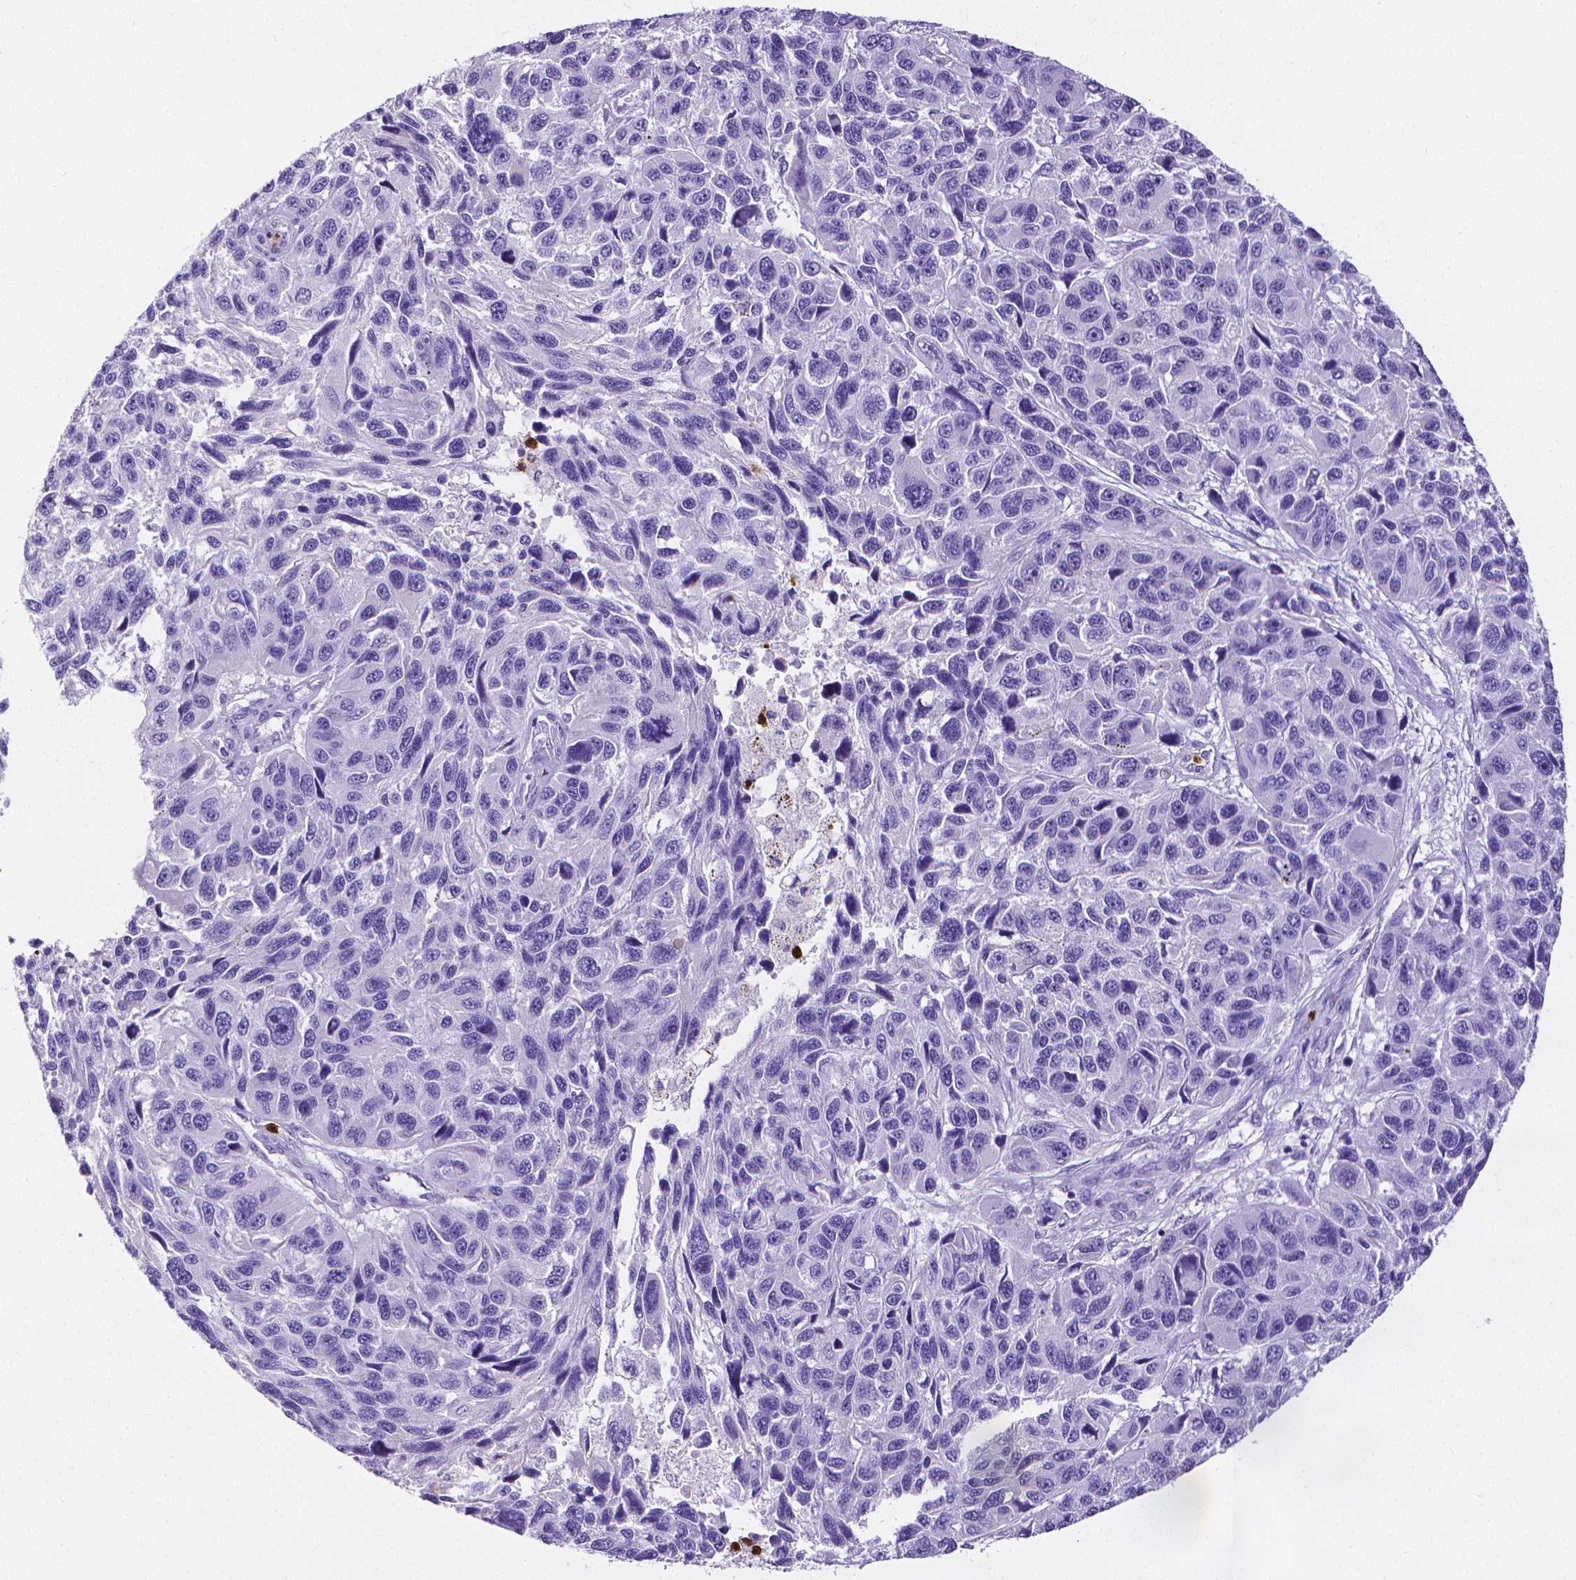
{"staining": {"intensity": "negative", "quantity": "none", "location": "none"}, "tissue": "melanoma", "cell_type": "Tumor cells", "image_type": "cancer", "snomed": [{"axis": "morphology", "description": "Malignant melanoma, NOS"}, {"axis": "topography", "description": "Skin"}], "caption": "Histopathology image shows no protein expression in tumor cells of melanoma tissue.", "gene": "MMP9", "patient": {"sex": "male", "age": 53}}